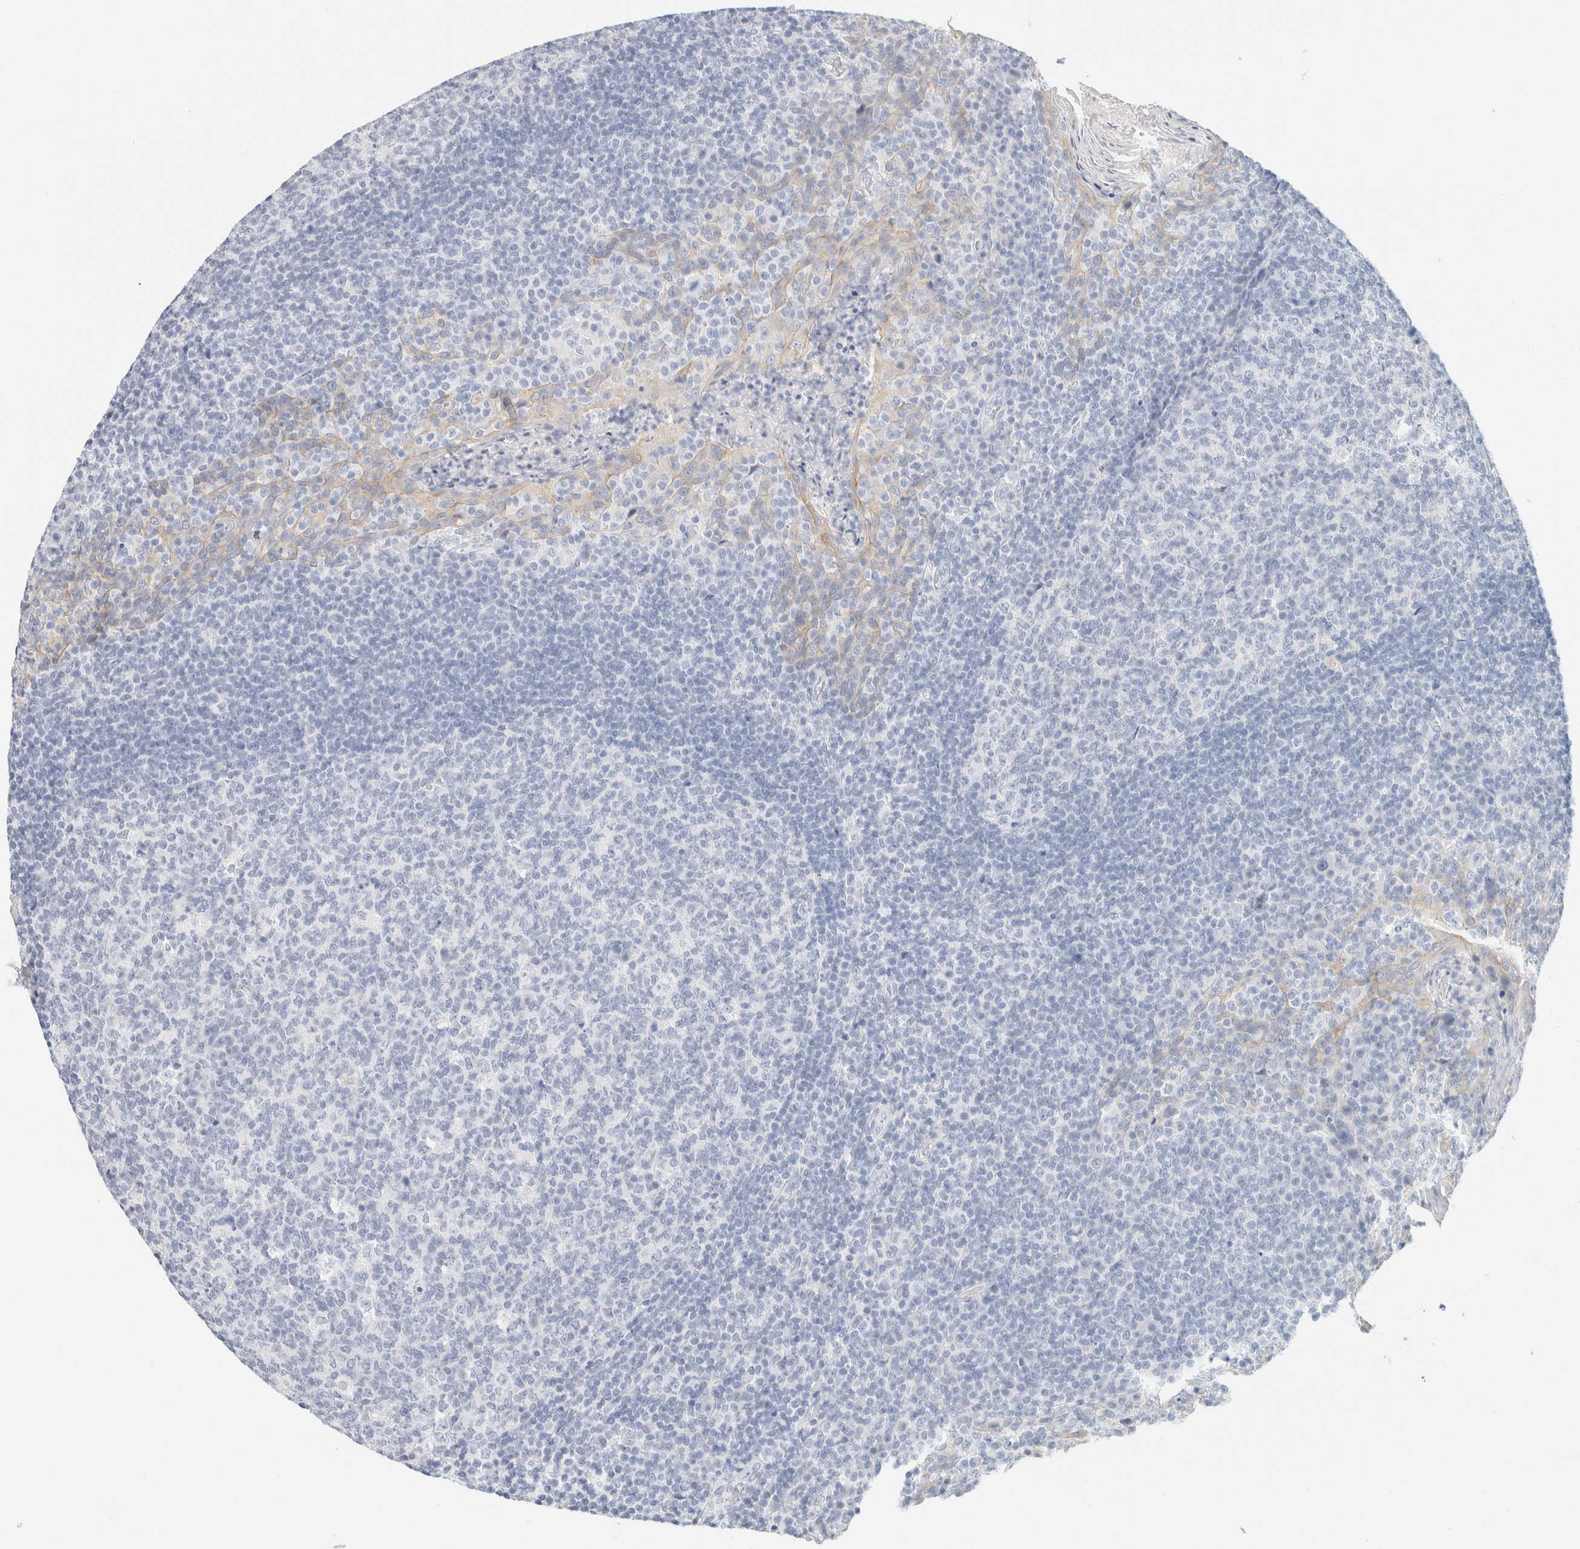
{"staining": {"intensity": "negative", "quantity": "none", "location": "none"}, "tissue": "tonsil", "cell_type": "Germinal center cells", "image_type": "normal", "snomed": [{"axis": "morphology", "description": "Normal tissue, NOS"}, {"axis": "topography", "description": "Tonsil"}], "caption": "Immunohistochemistry (IHC) of unremarkable human tonsil demonstrates no expression in germinal center cells.", "gene": "KRT20", "patient": {"sex": "male", "age": 17}}